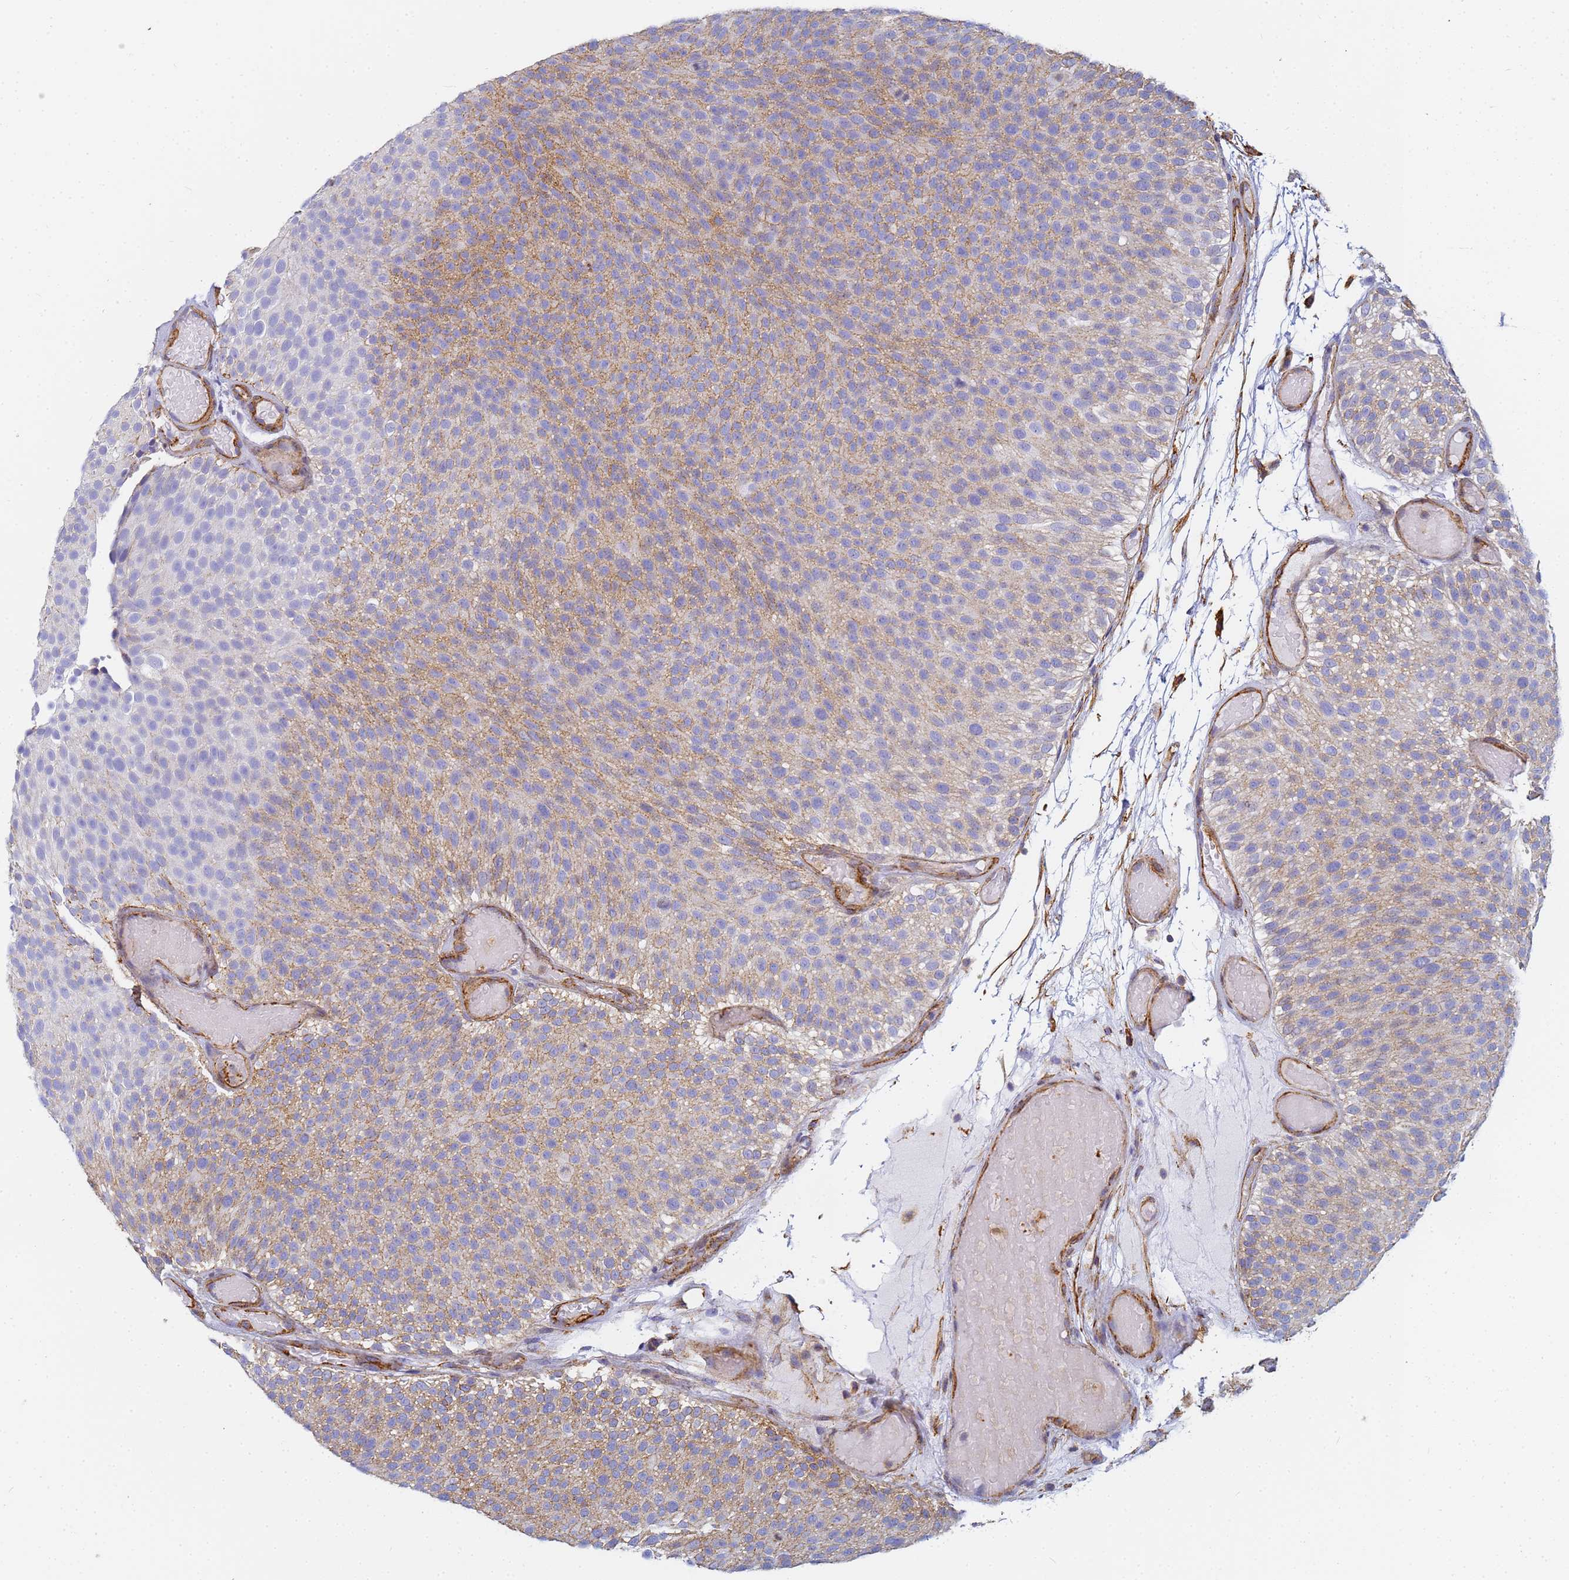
{"staining": {"intensity": "moderate", "quantity": "25%-75%", "location": "cytoplasmic/membranous"}, "tissue": "urothelial cancer", "cell_type": "Tumor cells", "image_type": "cancer", "snomed": [{"axis": "morphology", "description": "Urothelial carcinoma, Low grade"}, {"axis": "topography", "description": "Urinary bladder"}], "caption": "A medium amount of moderate cytoplasmic/membranous expression is appreciated in about 25%-75% of tumor cells in urothelial cancer tissue.", "gene": "TPM1", "patient": {"sex": "male", "age": 78}}